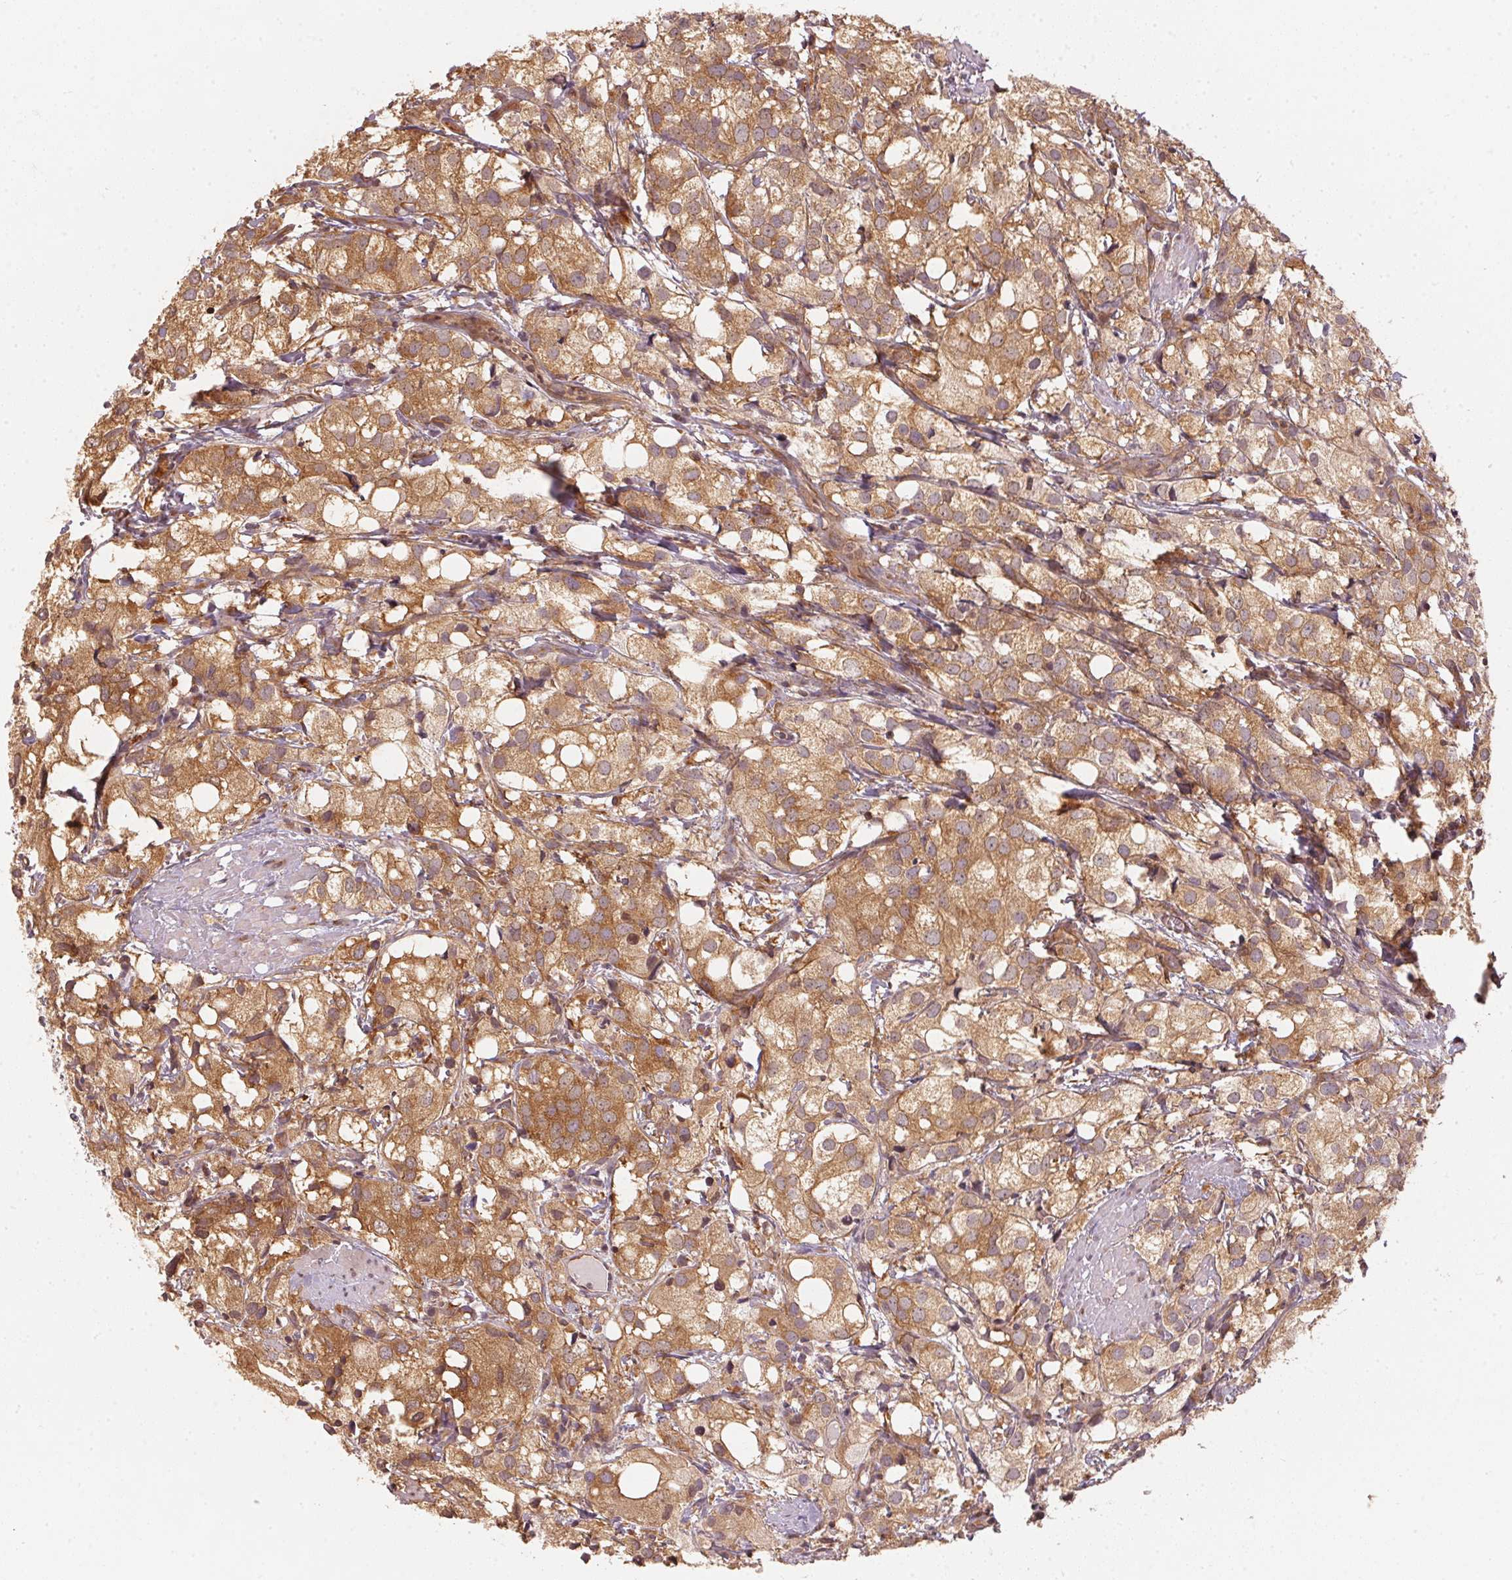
{"staining": {"intensity": "moderate", "quantity": ">75%", "location": "cytoplasmic/membranous"}, "tissue": "prostate cancer", "cell_type": "Tumor cells", "image_type": "cancer", "snomed": [{"axis": "morphology", "description": "Adenocarcinoma, High grade"}, {"axis": "topography", "description": "Prostate"}], "caption": "Immunohistochemistry micrograph of neoplastic tissue: prostate cancer (high-grade adenocarcinoma) stained using immunohistochemistry shows medium levels of moderate protein expression localized specifically in the cytoplasmic/membranous of tumor cells, appearing as a cytoplasmic/membranous brown color.", "gene": "STRN4", "patient": {"sex": "male", "age": 86}}